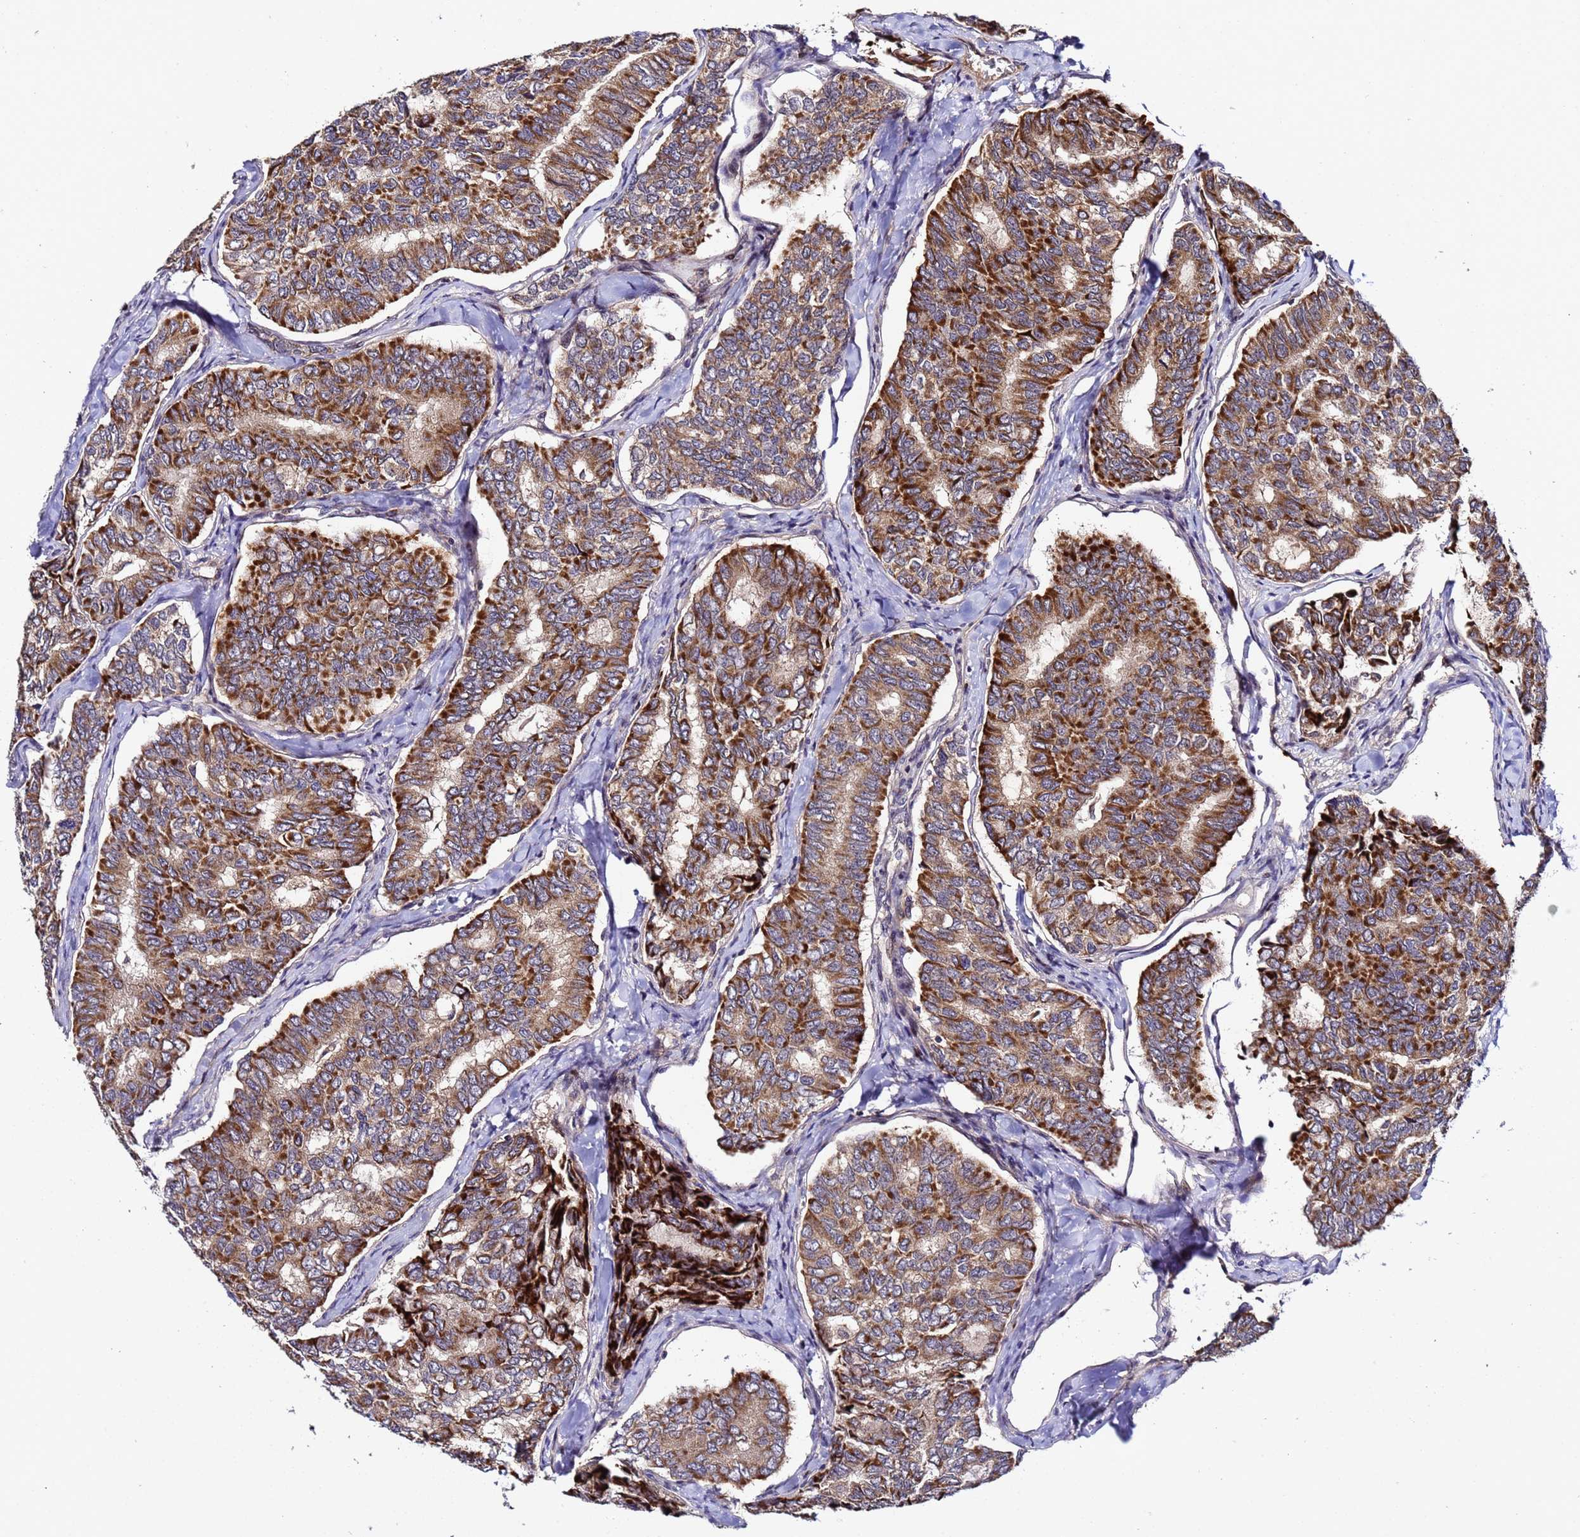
{"staining": {"intensity": "moderate", "quantity": ">75%", "location": "cytoplasmic/membranous"}, "tissue": "thyroid cancer", "cell_type": "Tumor cells", "image_type": "cancer", "snomed": [{"axis": "morphology", "description": "Papillary adenocarcinoma, NOS"}, {"axis": "topography", "description": "Thyroid gland"}], "caption": "Tumor cells show medium levels of moderate cytoplasmic/membranous expression in about >75% of cells in human thyroid cancer (papillary adenocarcinoma).", "gene": "PLXDC2", "patient": {"sex": "female", "age": 35}}